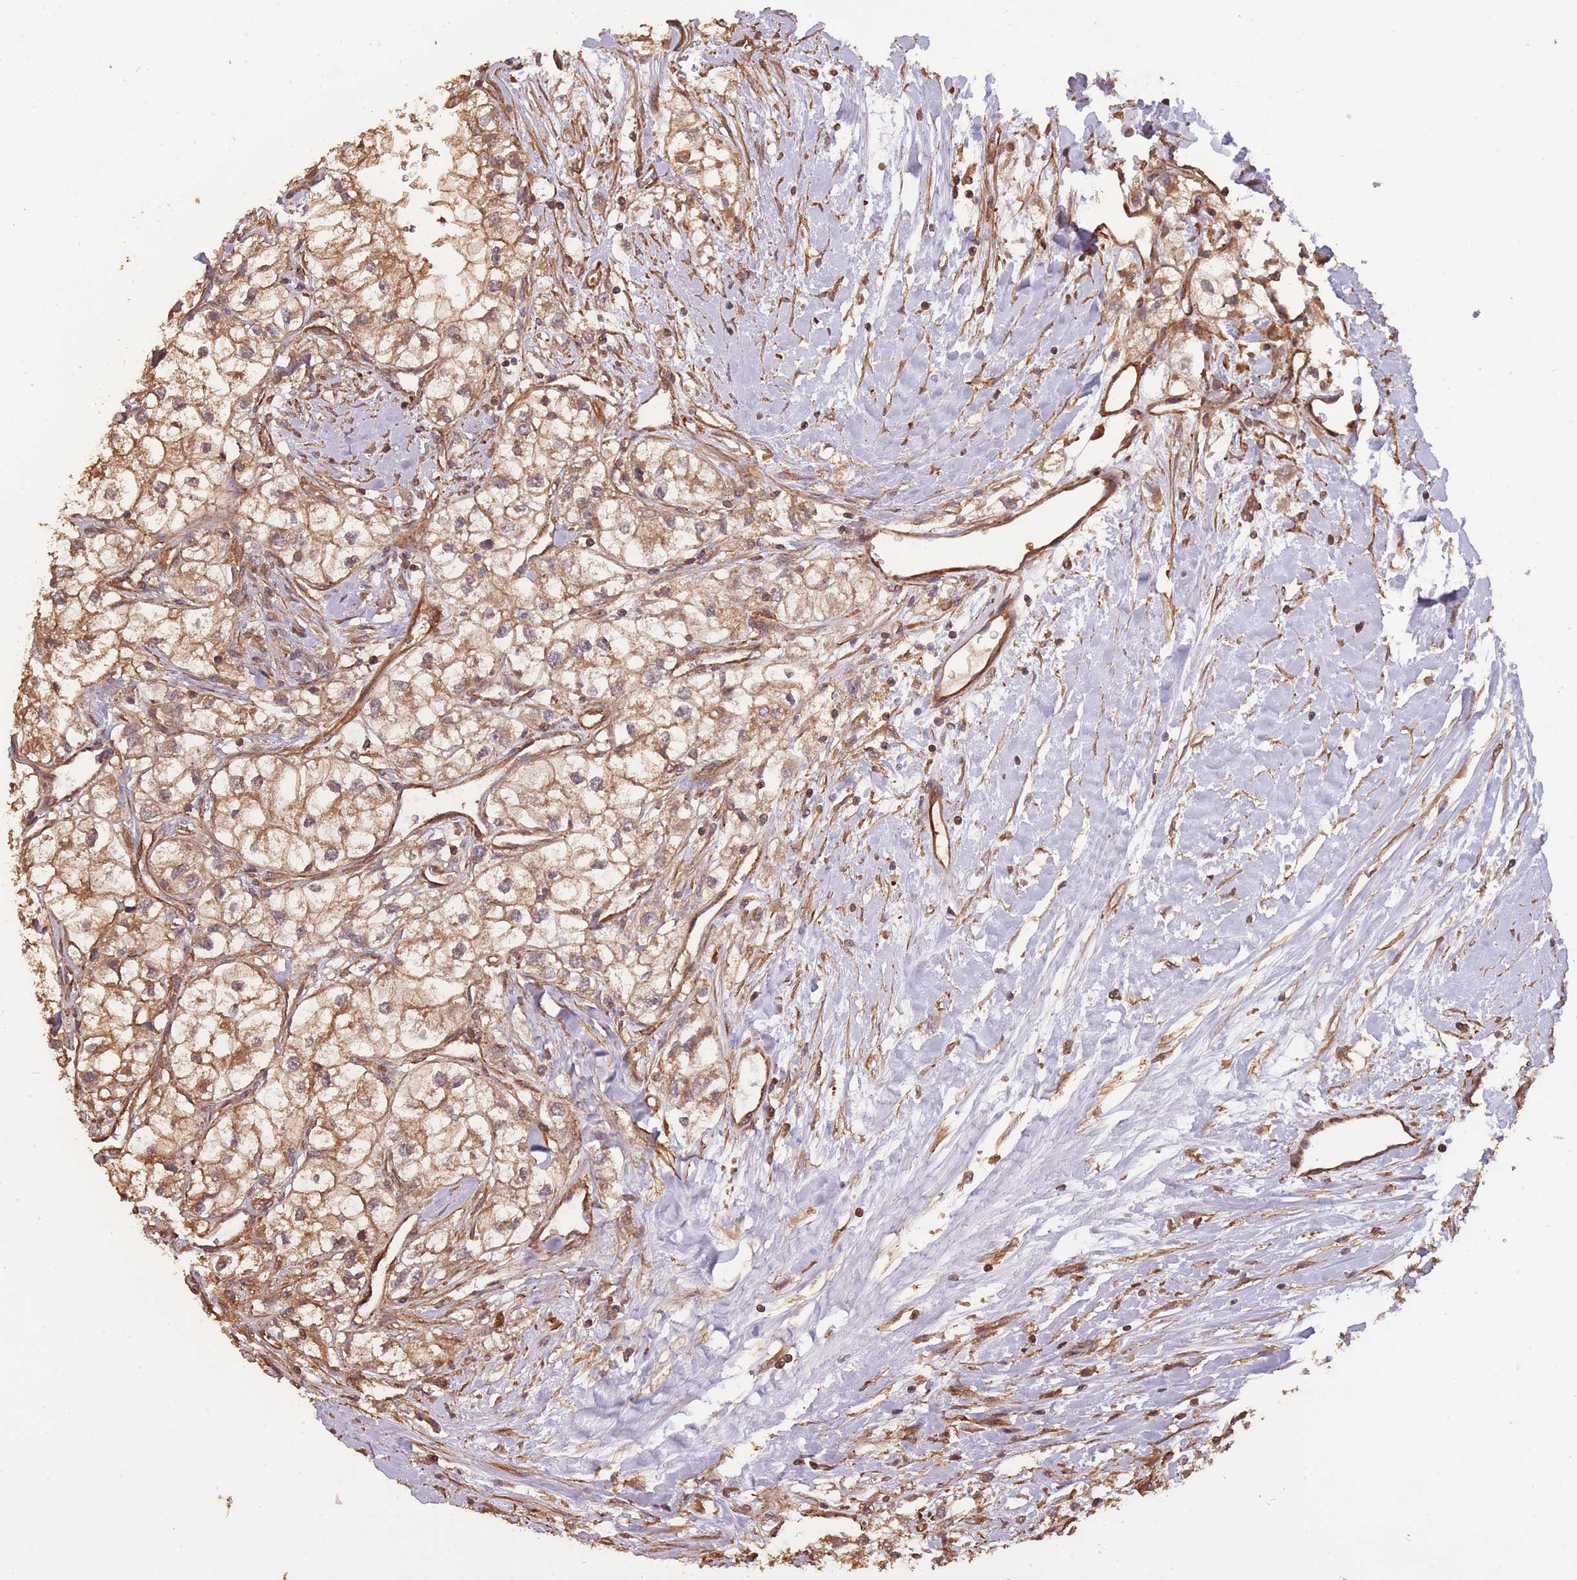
{"staining": {"intensity": "moderate", "quantity": "25%-75%", "location": "cytoplasmic/membranous"}, "tissue": "renal cancer", "cell_type": "Tumor cells", "image_type": "cancer", "snomed": [{"axis": "morphology", "description": "Adenocarcinoma, NOS"}, {"axis": "topography", "description": "Kidney"}], "caption": "Immunohistochemistry staining of renal cancer (adenocarcinoma), which displays medium levels of moderate cytoplasmic/membranous expression in approximately 25%-75% of tumor cells indicating moderate cytoplasmic/membranous protein positivity. The staining was performed using DAB (brown) for protein detection and nuclei were counterstained in hematoxylin (blue).", "gene": "ARMH3", "patient": {"sex": "male", "age": 59}}